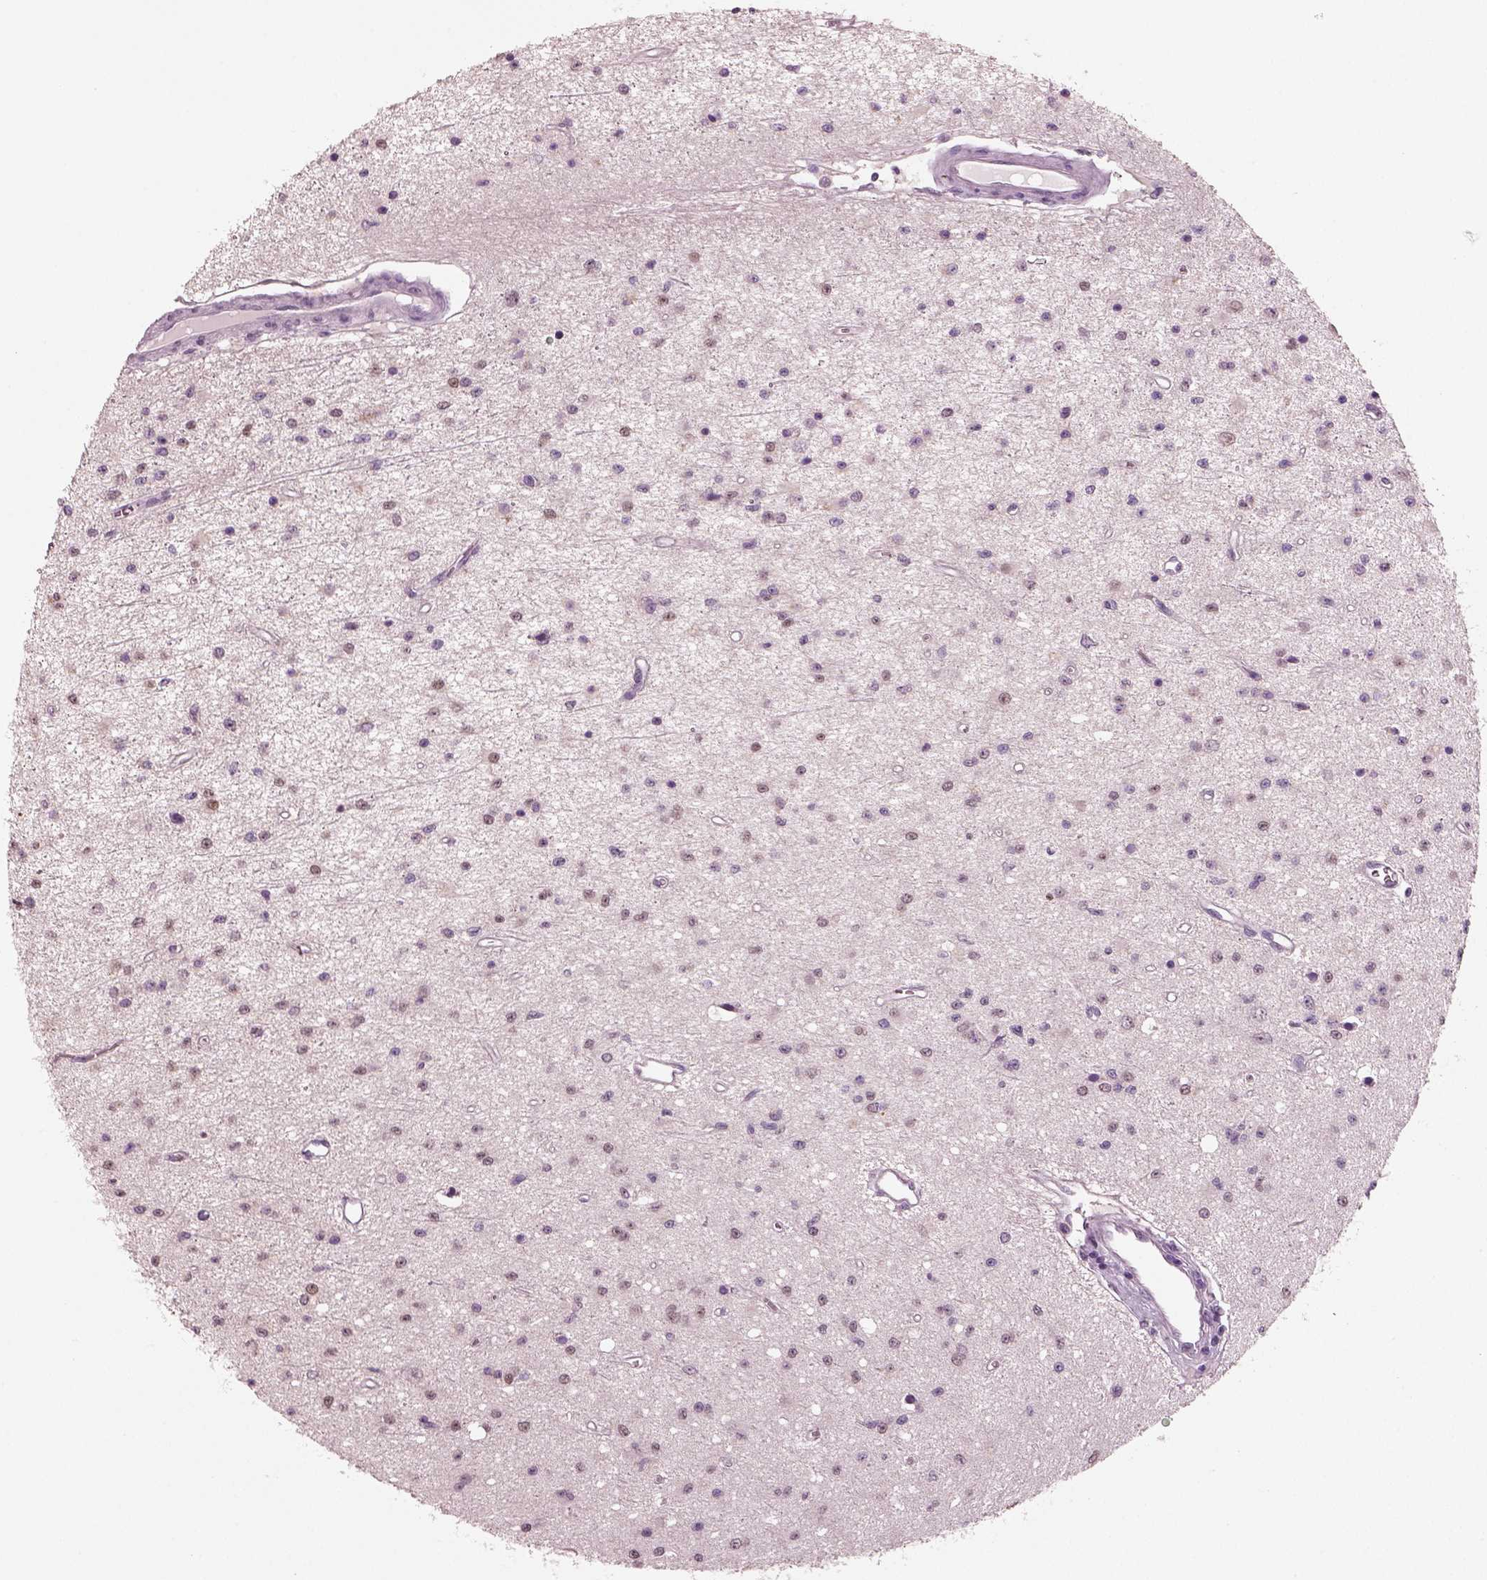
{"staining": {"intensity": "weak", "quantity": "25%-75%", "location": "cytoplasmic/membranous,nuclear"}, "tissue": "glioma", "cell_type": "Tumor cells", "image_type": "cancer", "snomed": [{"axis": "morphology", "description": "Glioma, malignant, Low grade"}, {"axis": "topography", "description": "Brain"}], "caption": "The immunohistochemical stain labels weak cytoplasmic/membranous and nuclear positivity in tumor cells of malignant glioma (low-grade) tissue.", "gene": "ELSPBP1", "patient": {"sex": "female", "age": 45}}